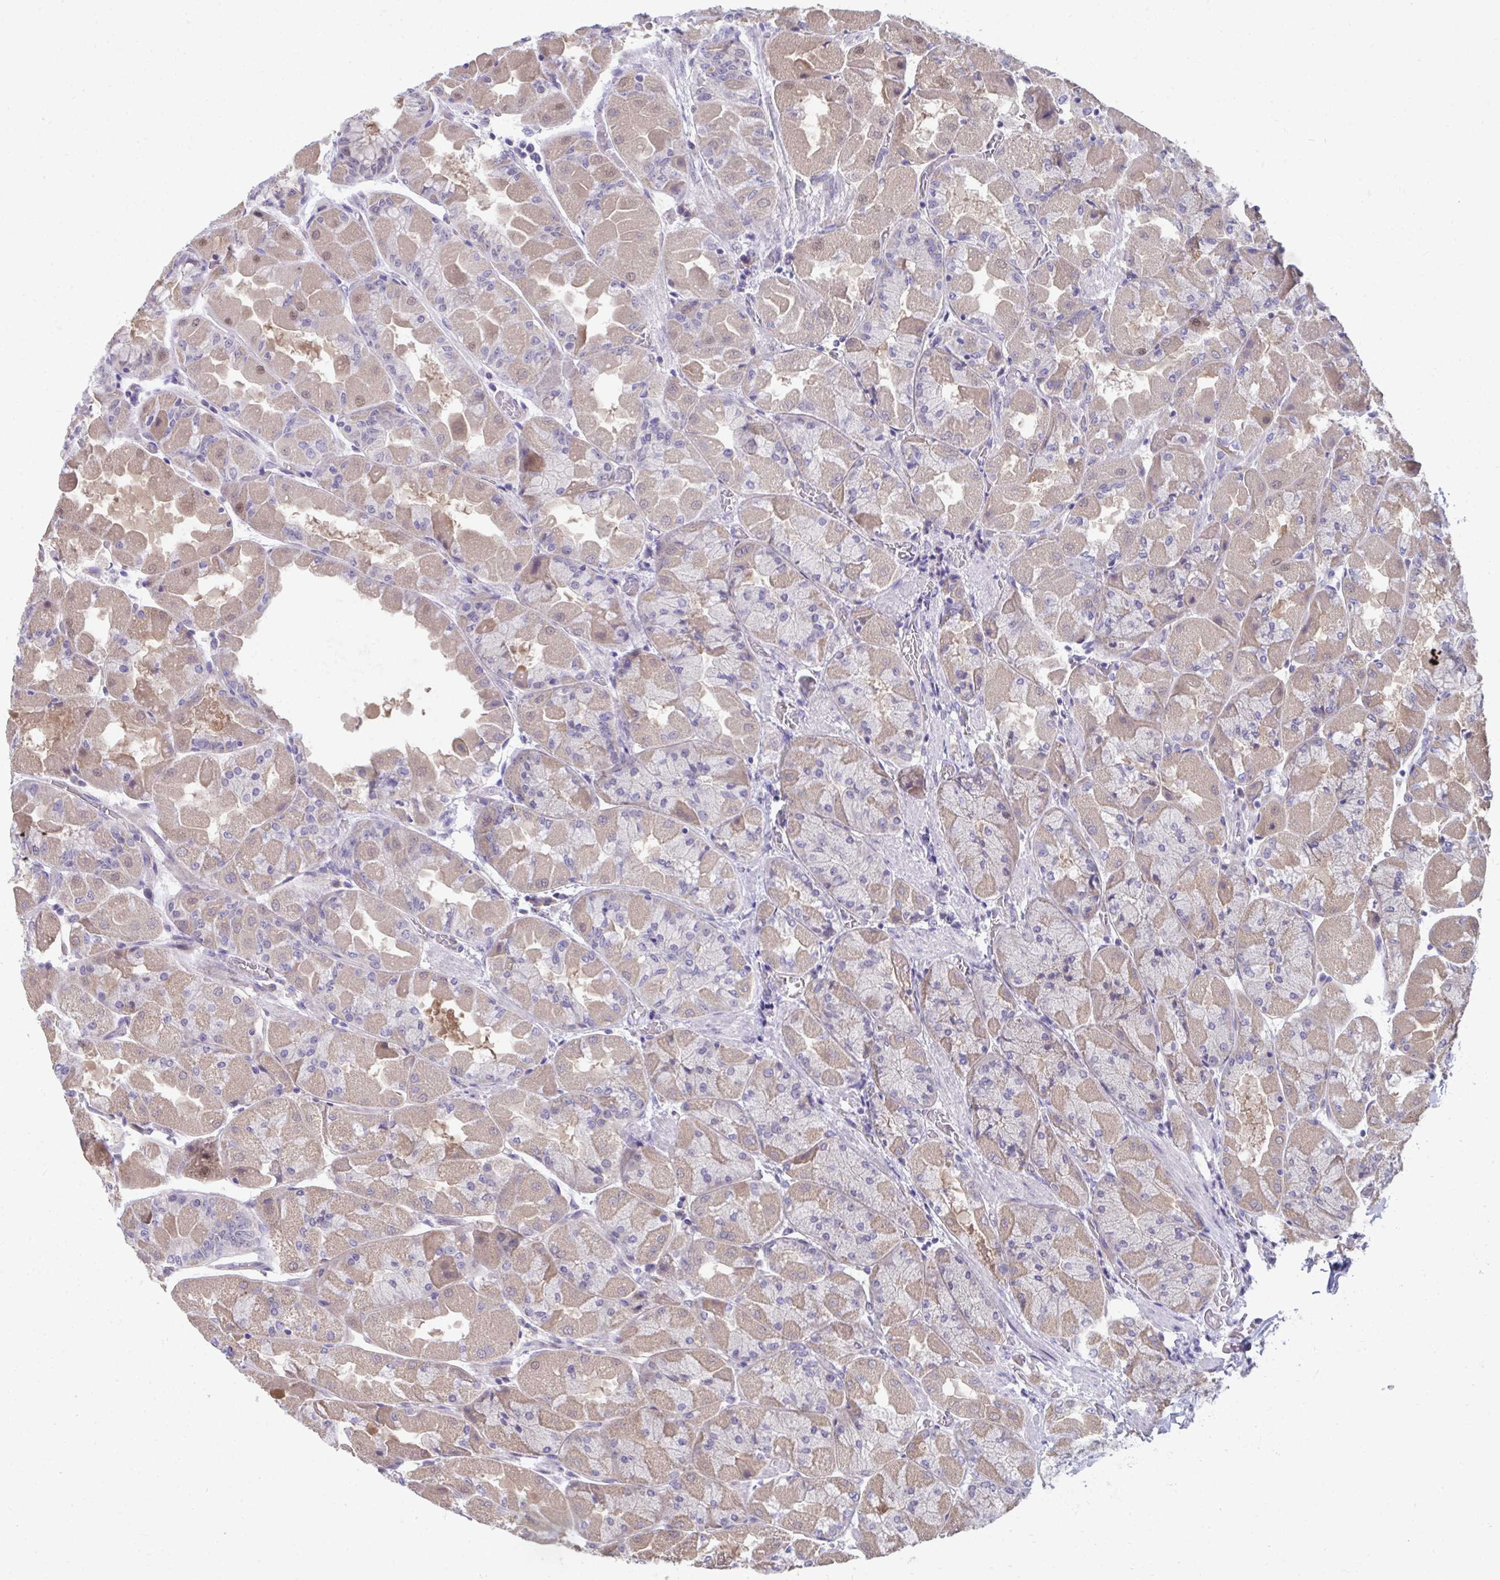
{"staining": {"intensity": "weak", "quantity": "<25%", "location": "cytoplasmic/membranous,nuclear"}, "tissue": "stomach", "cell_type": "Glandular cells", "image_type": "normal", "snomed": [{"axis": "morphology", "description": "Normal tissue, NOS"}, {"axis": "topography", "description": "Stomach"}], "caption": "Immunohistochemical staining of unremarkable stomach demonstrates no significant staining in glandular cells. (Stains: DAB immunohistochemistry (IHC) with hematoxylin counter stain, Microscopy: brightfield microscopy at high magnification).", "gene": "MROH8", "patient": {"sex": "female", "age": 61}}